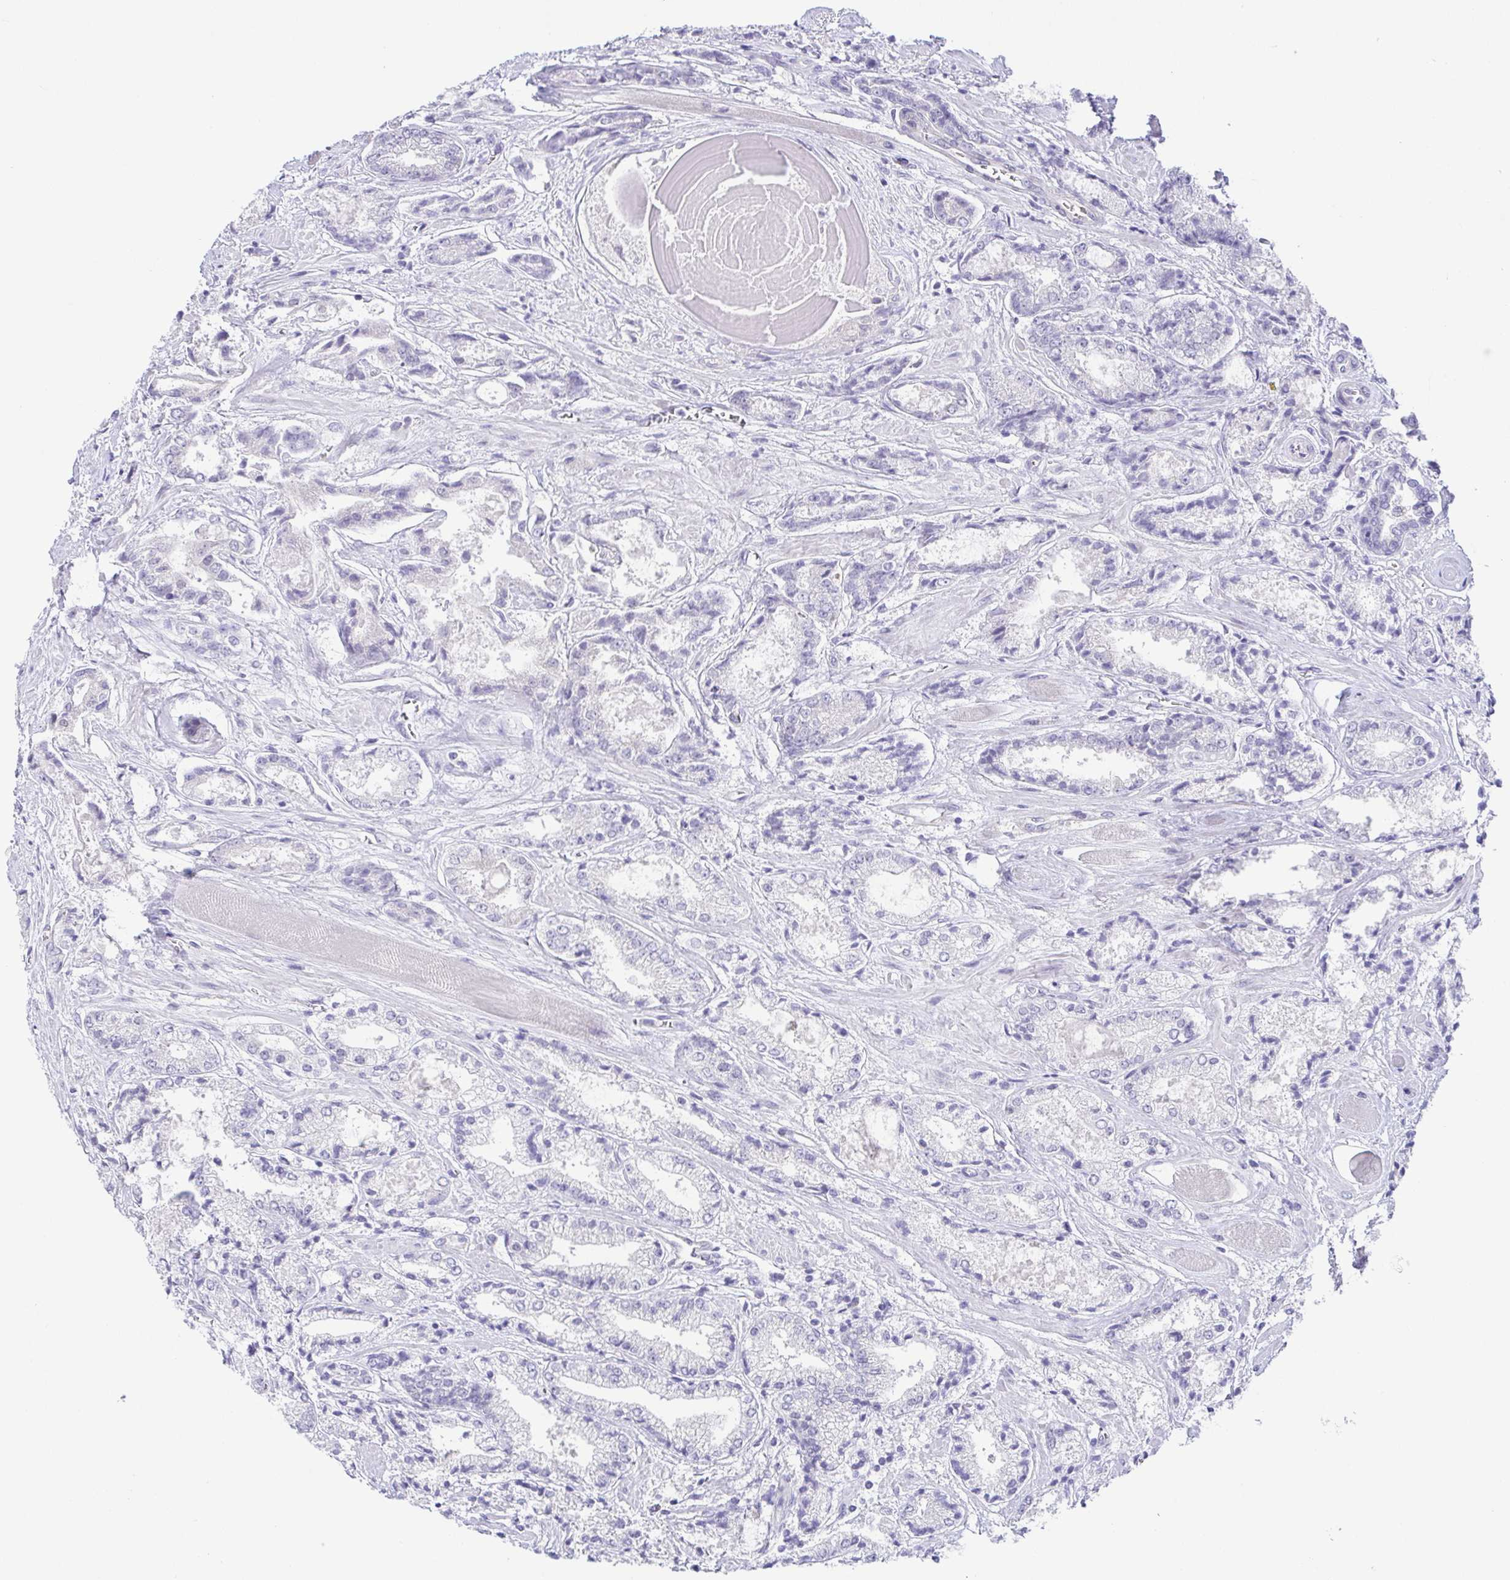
{"staining": {"intensity": "negative", "quantity": "none", "location": "none"}, "tissue": "prostate cancer", "cell_type": "Tumor cells", "image_type": "cancer", "snomed": [{"axis": "morphology", "description": "Adenocarcinoma, High grade"}, {"axis": "topography", "description": "Prostate"}], "caption": "Immunohistochemical staining of human high-grade adenocarcinoma (prostate) shows no significant positivity in tumor cells. (Stains: DAB IHC with hematoxylin counter stain, Microscopy: brightfield microscopy at high magnification).", "gene": "KRTDAP", "patient": {"sex": "male", "age": 64}}